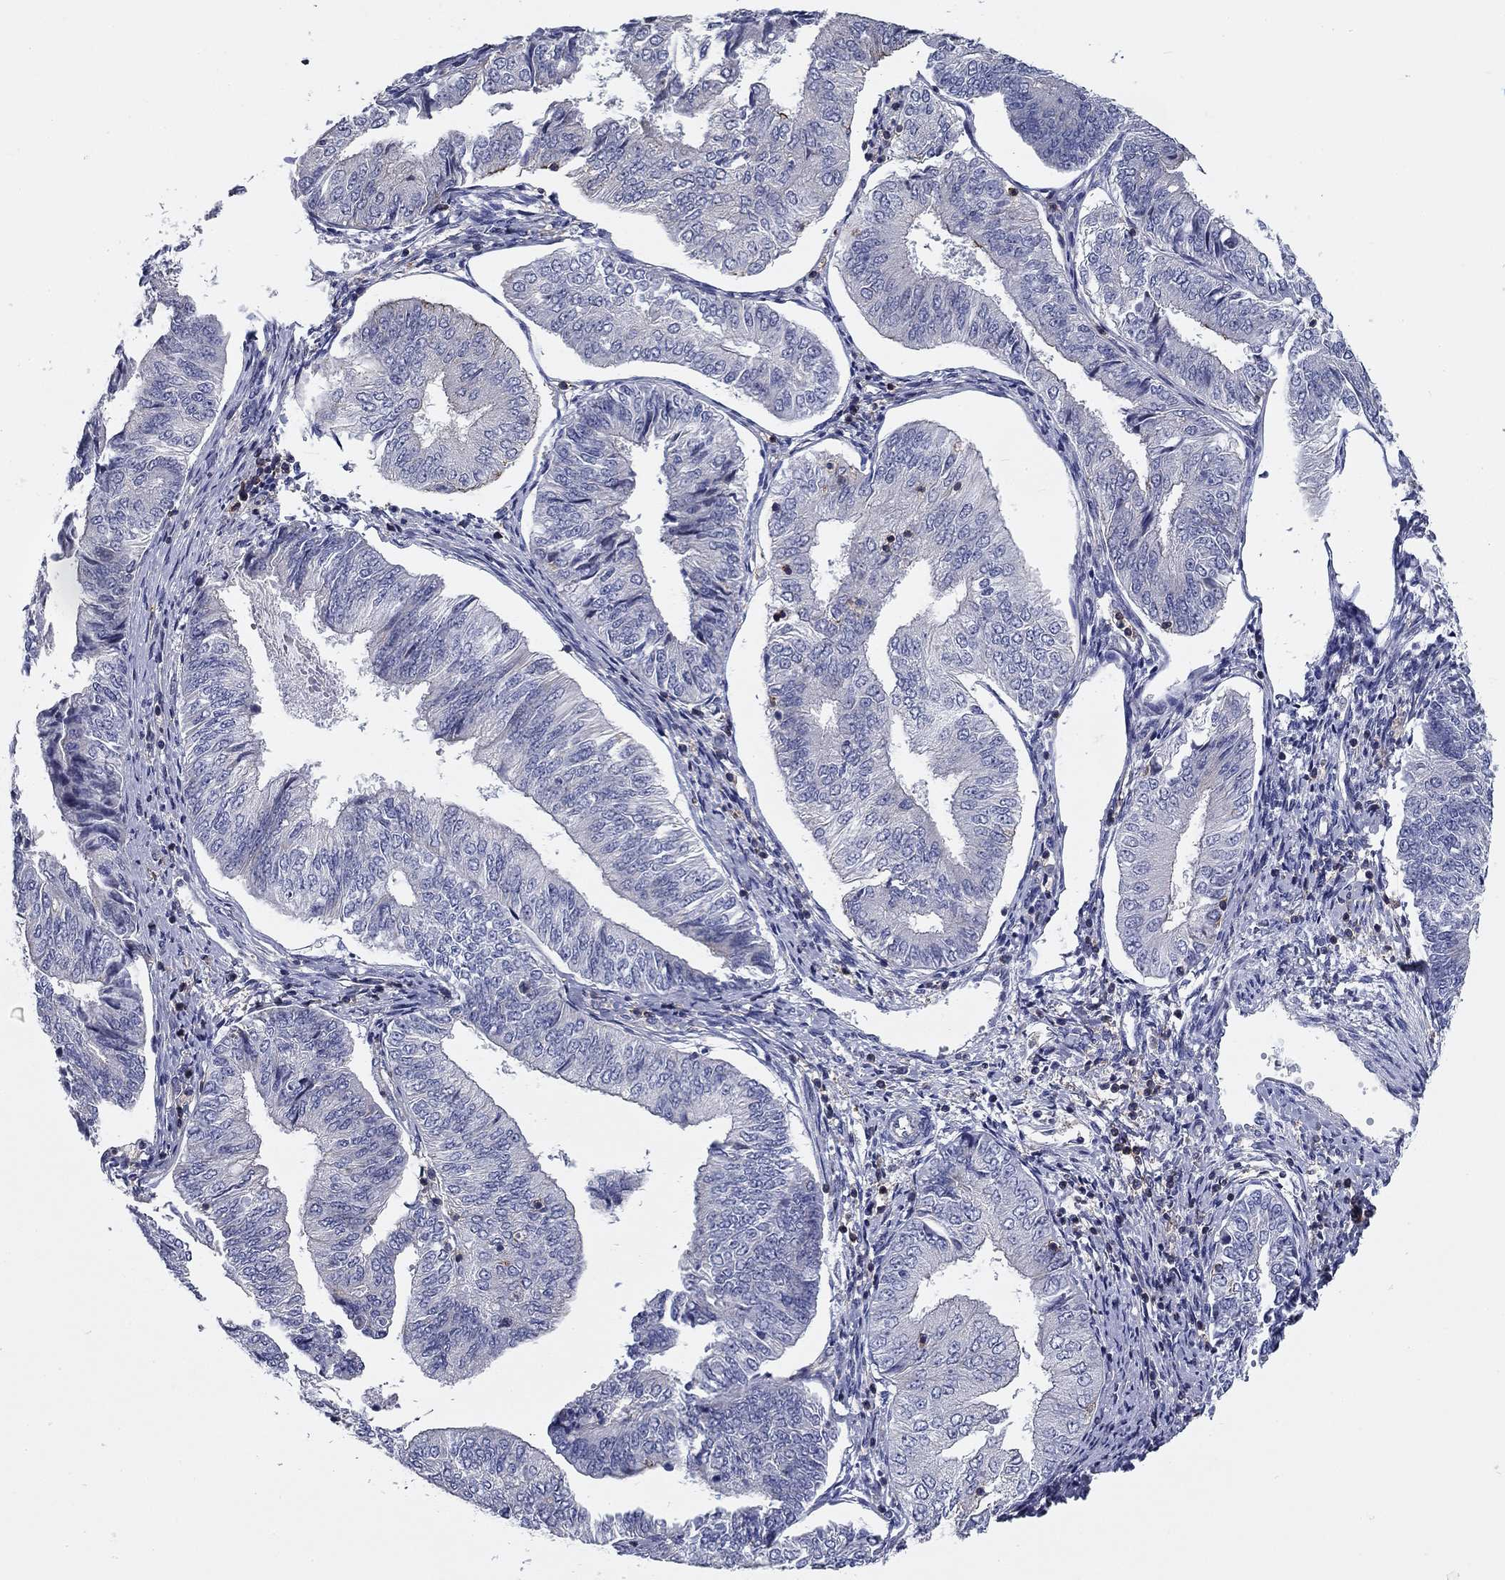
{"staining": {"intensity": "negative", "quantity": "none", "location": "none"}, "tissue": "endometrial cancer", "cell_type": "Tumor cells", "image_type": "cancer", "snomed": [{"axis": "morphology", "description": "Adenocarcinoma, NOS"}, {"axis": "topography", "description": "Endometrium"}], "caption": "Immunohistochemistry (IHC) of endometrial cancer (adenocarcinoma) demonstrates no expression in tumor cells.", "gene": "SIT1", "patient": {"sex": "female", "age": 58}}